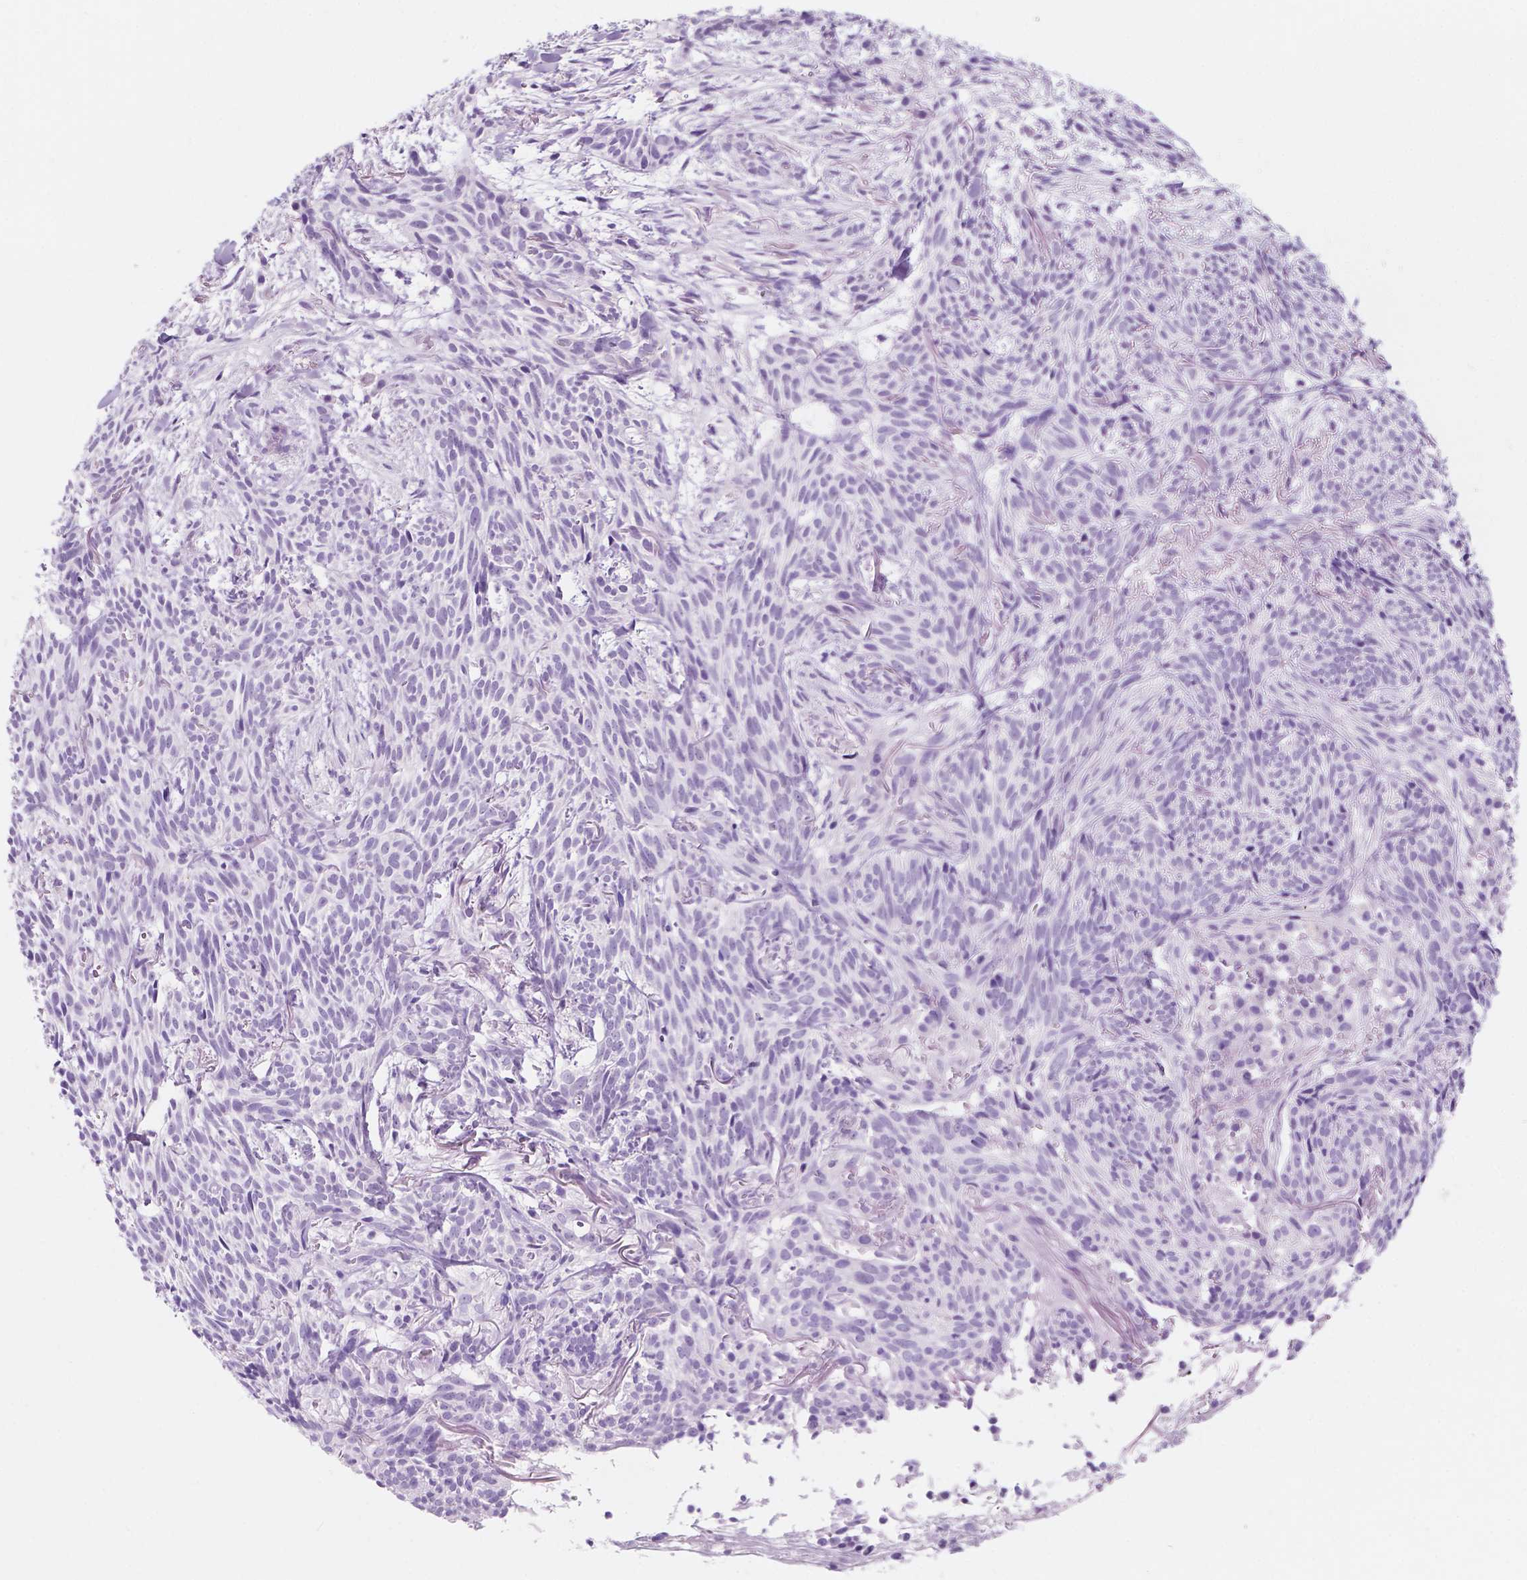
{"staining": {"intensity": "negative", "quantity": "none", "location": "none"}, "tissue": "skin cancer", "cell_type": "Tumor cells", "image_type": "cancer", "snomed": [{"axis": "morphology", "description": "Basal cell carcinoma"}, {"axis": "topography", "description": "Skin"}], "caption": "Tumor cells show no significant expression in basal cell carcinoma (skin).", "gene": "CUZD1", "patient": {"sex": "male", "age": 71}}